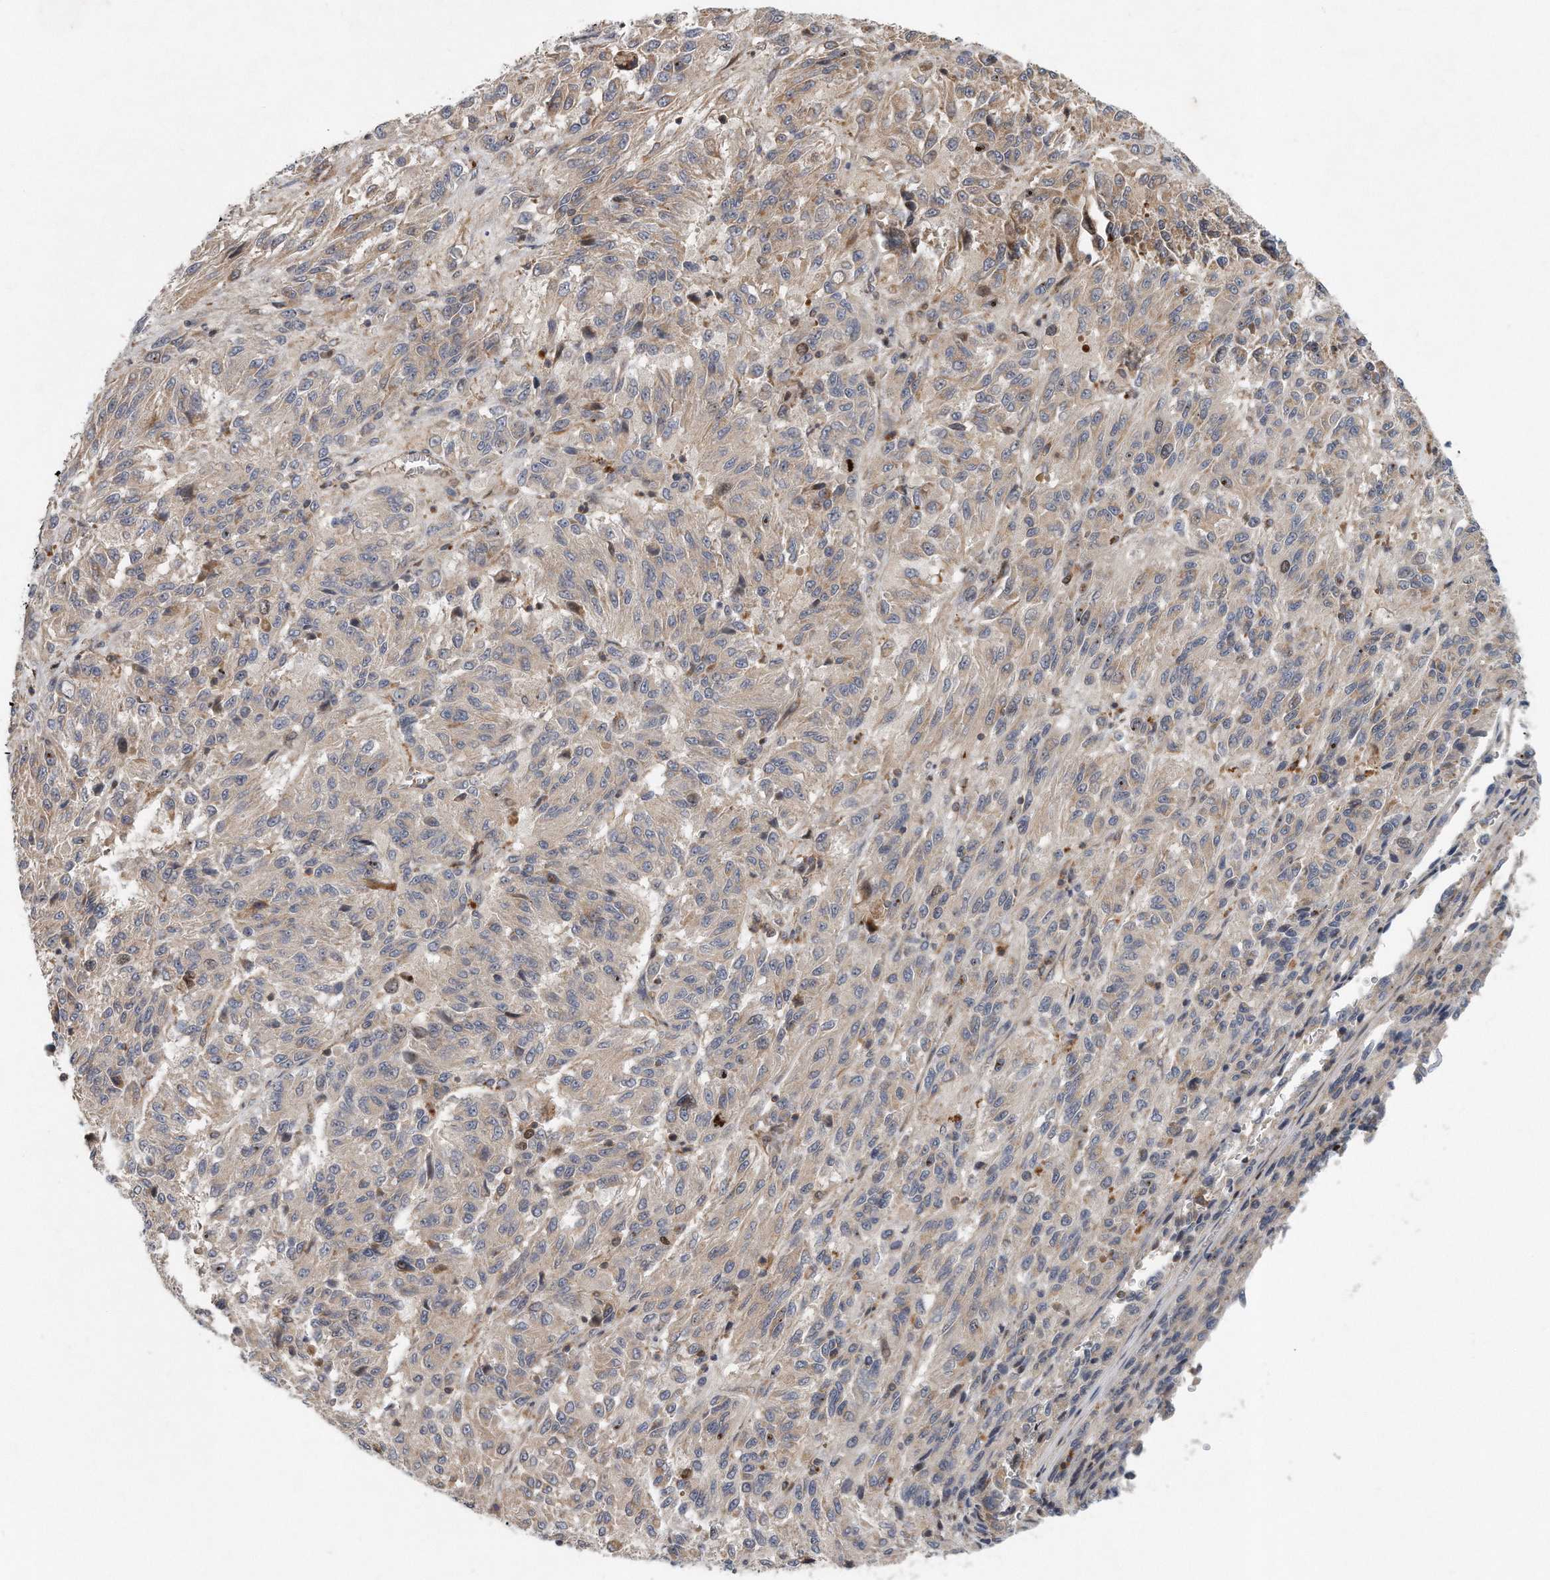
{"staining": {"intensity": "weak", "quantity": "<25%", "location": "cytoplasmic/membranous"}, "tissue": "melanoma", "cell_type": "Tumor cells", "image_type": "cancer", "snomed": [{"axis": "morphology", "description": "Malignant melanoma, Metastatic site"}, {"axis": "topography", "description": "Lung"}], "caption": "The histopathology image shows no staining of tumor cells in malignant melanoma (metastatic site).", "gene": "PCDH8", "patient": {"sex": "male", "age": 64}}